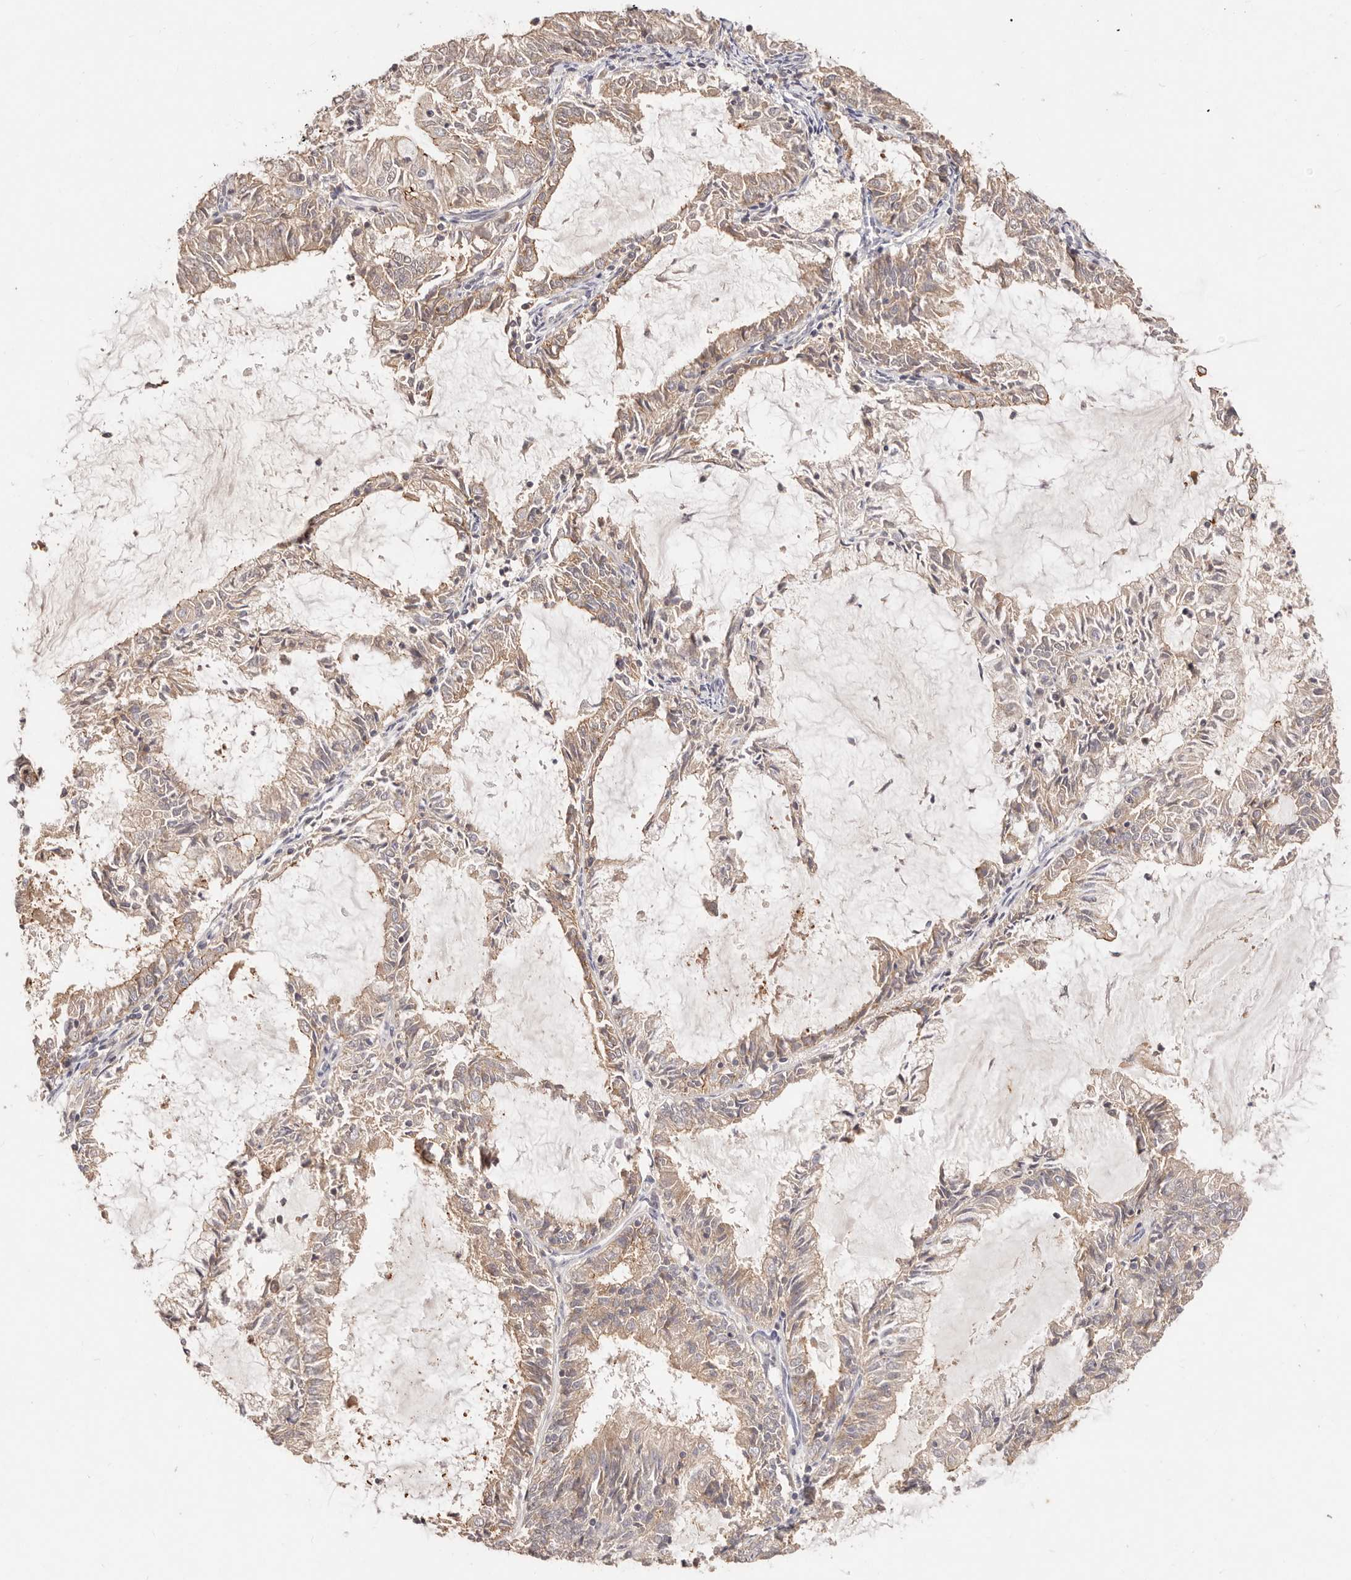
{"staining": {"intensity": "weak", "quantity": ">75%", "location": "cytoplasmic/membranous"}, "tissue": "endometrial cancer", "cell_type": "Tumor cells", "image_type": "cancer", "snomed": [{"axis": "morphology", "description": "Adenocarcinoma, NOS"}, {"axis": "topography", "description": "Endometrium"}], "caption": "Endometrial adenocarcinoma tissue demonstrates weak cytoplasmic/membranous staining in about >75% of tumor cells", "gene": "CXADR", "patient": {"sex": "female", "age": 57}}